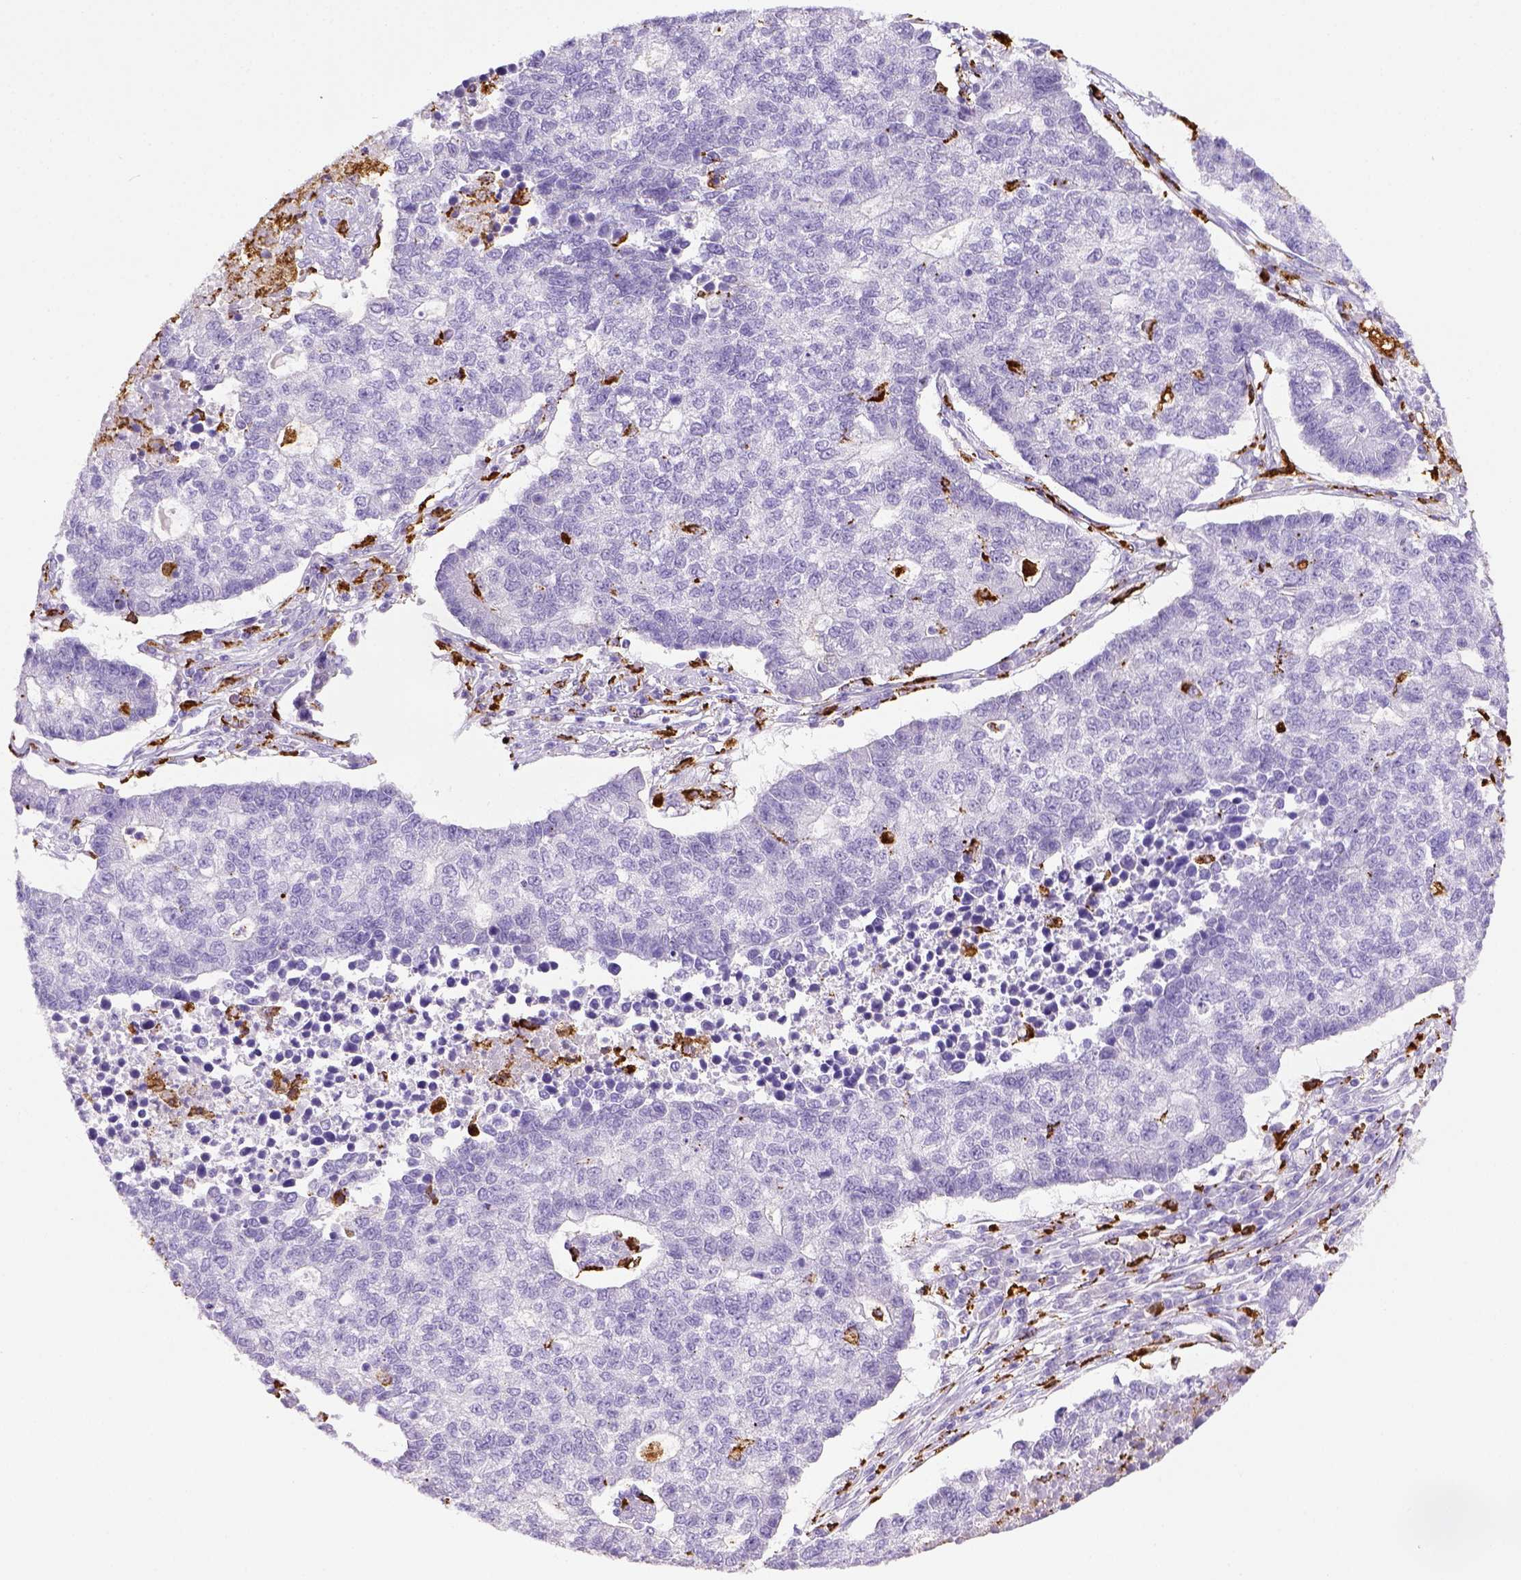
{"staining": {"intensity": "negative", "quantity": "none", "location": "none"}, "tissue": "lung cancer", "cell_type": "Tumor cells", "image_type": "cancer", "snomed": [{"axis": "morphology", "description": "Adenocarcinoma, NOS"}, {"axis": "topography", "description": "Lung"}], "caption": "Human adenocarcinoma (lung) stained for a protein using IHC exhibits no staining in tumor cells.", "gene": "CD68", "patient": {"sex": "male", "age": 57}}